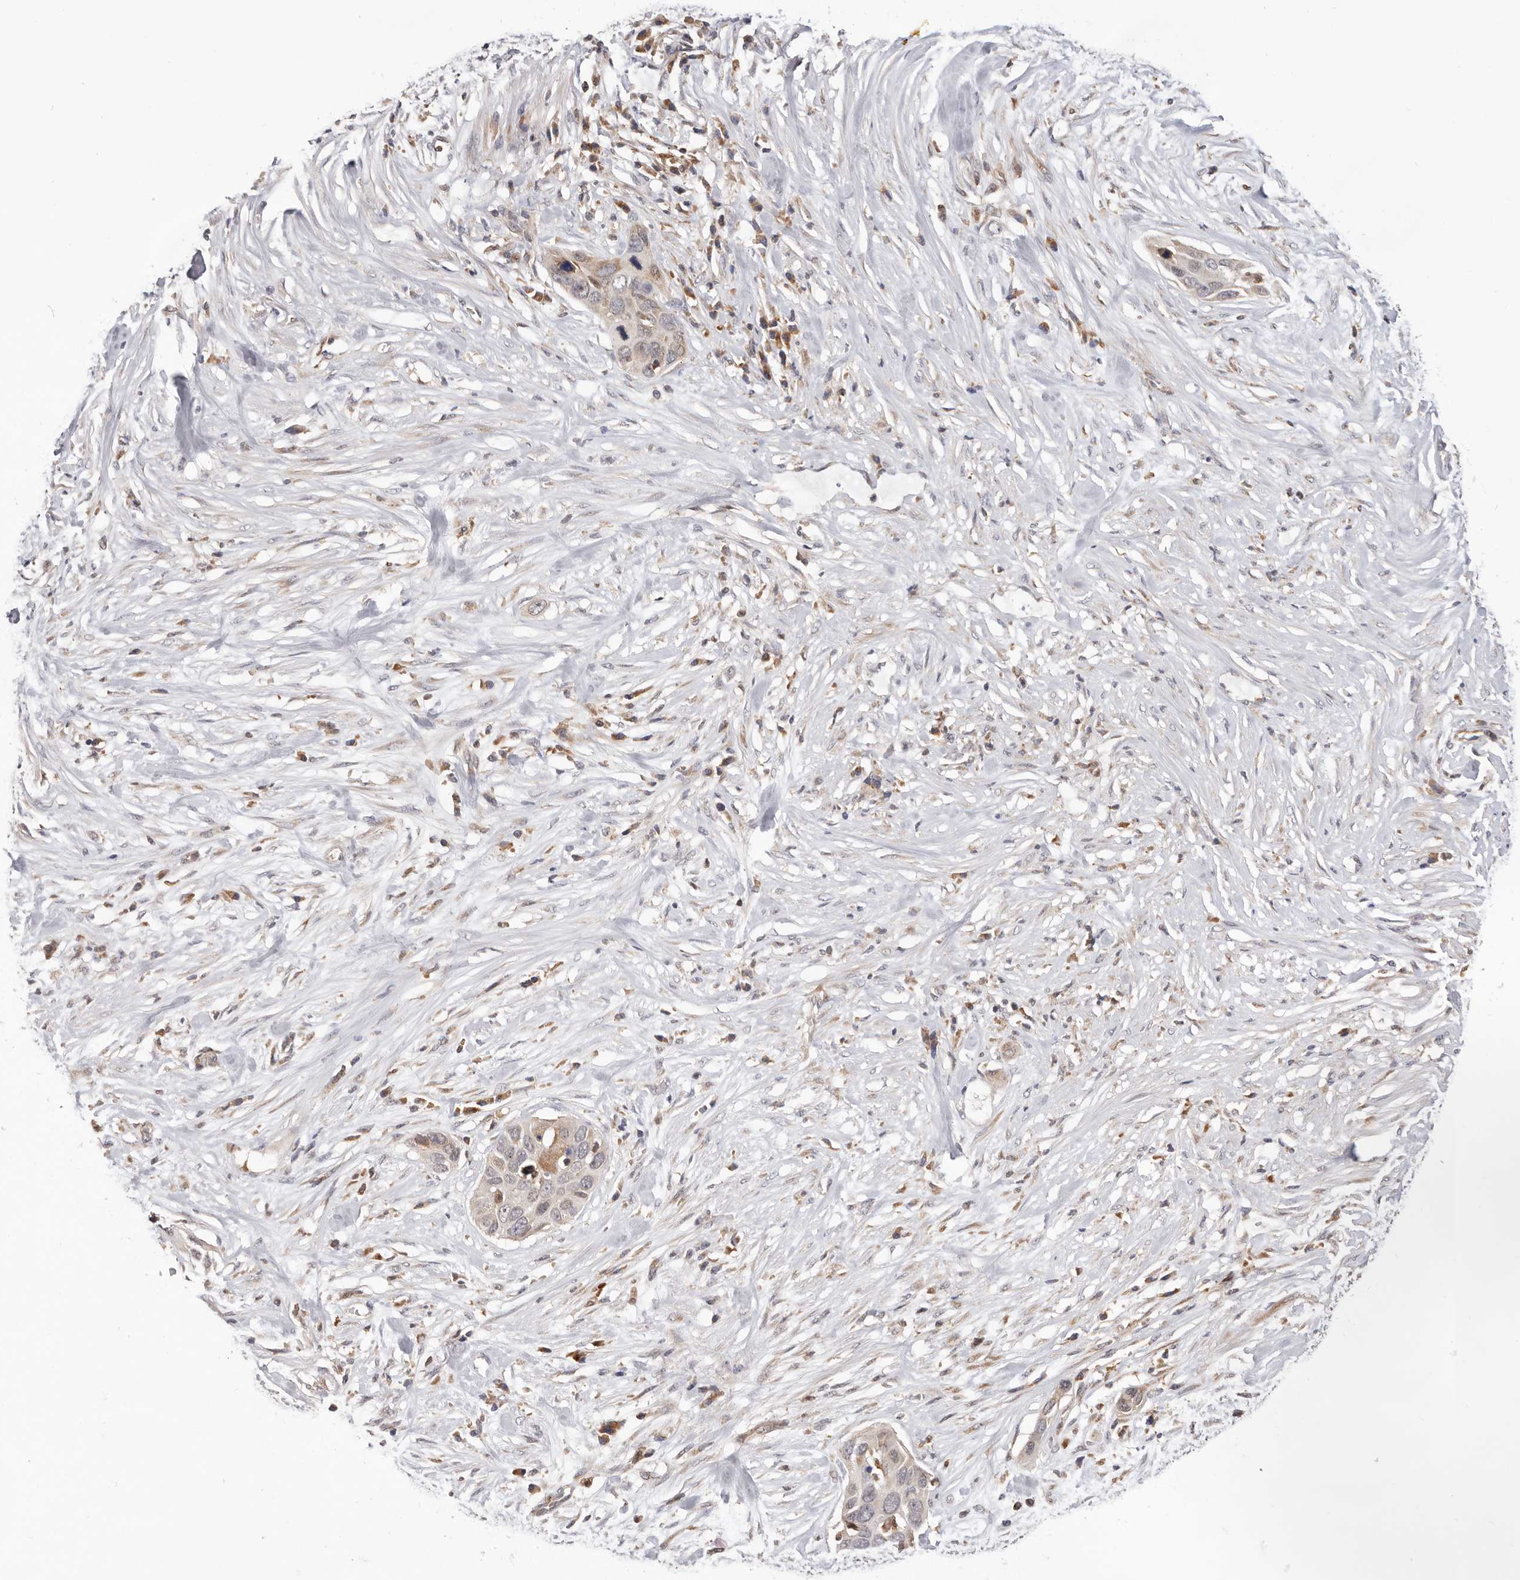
{"staining": {"intensity": "weak", "quantity": "<25%", "location": "cytoplasmic/membranous"}, "tissue": "pancreatic cancer", "cell_type": "Tumor cells", "image_type": "cancer", "snomed": [{"axis": "morphology", "description": "Adenocarcinoma, NOS"}, {"axis": "topography", "description": "Pancreas"}], "caption": "This is a image of IHC staining of adenocarcinoma (pancreatic), which shows no staining in tumor cells.", "gene": "RNF213", "patient": {"sex": "female", "age": 60}}